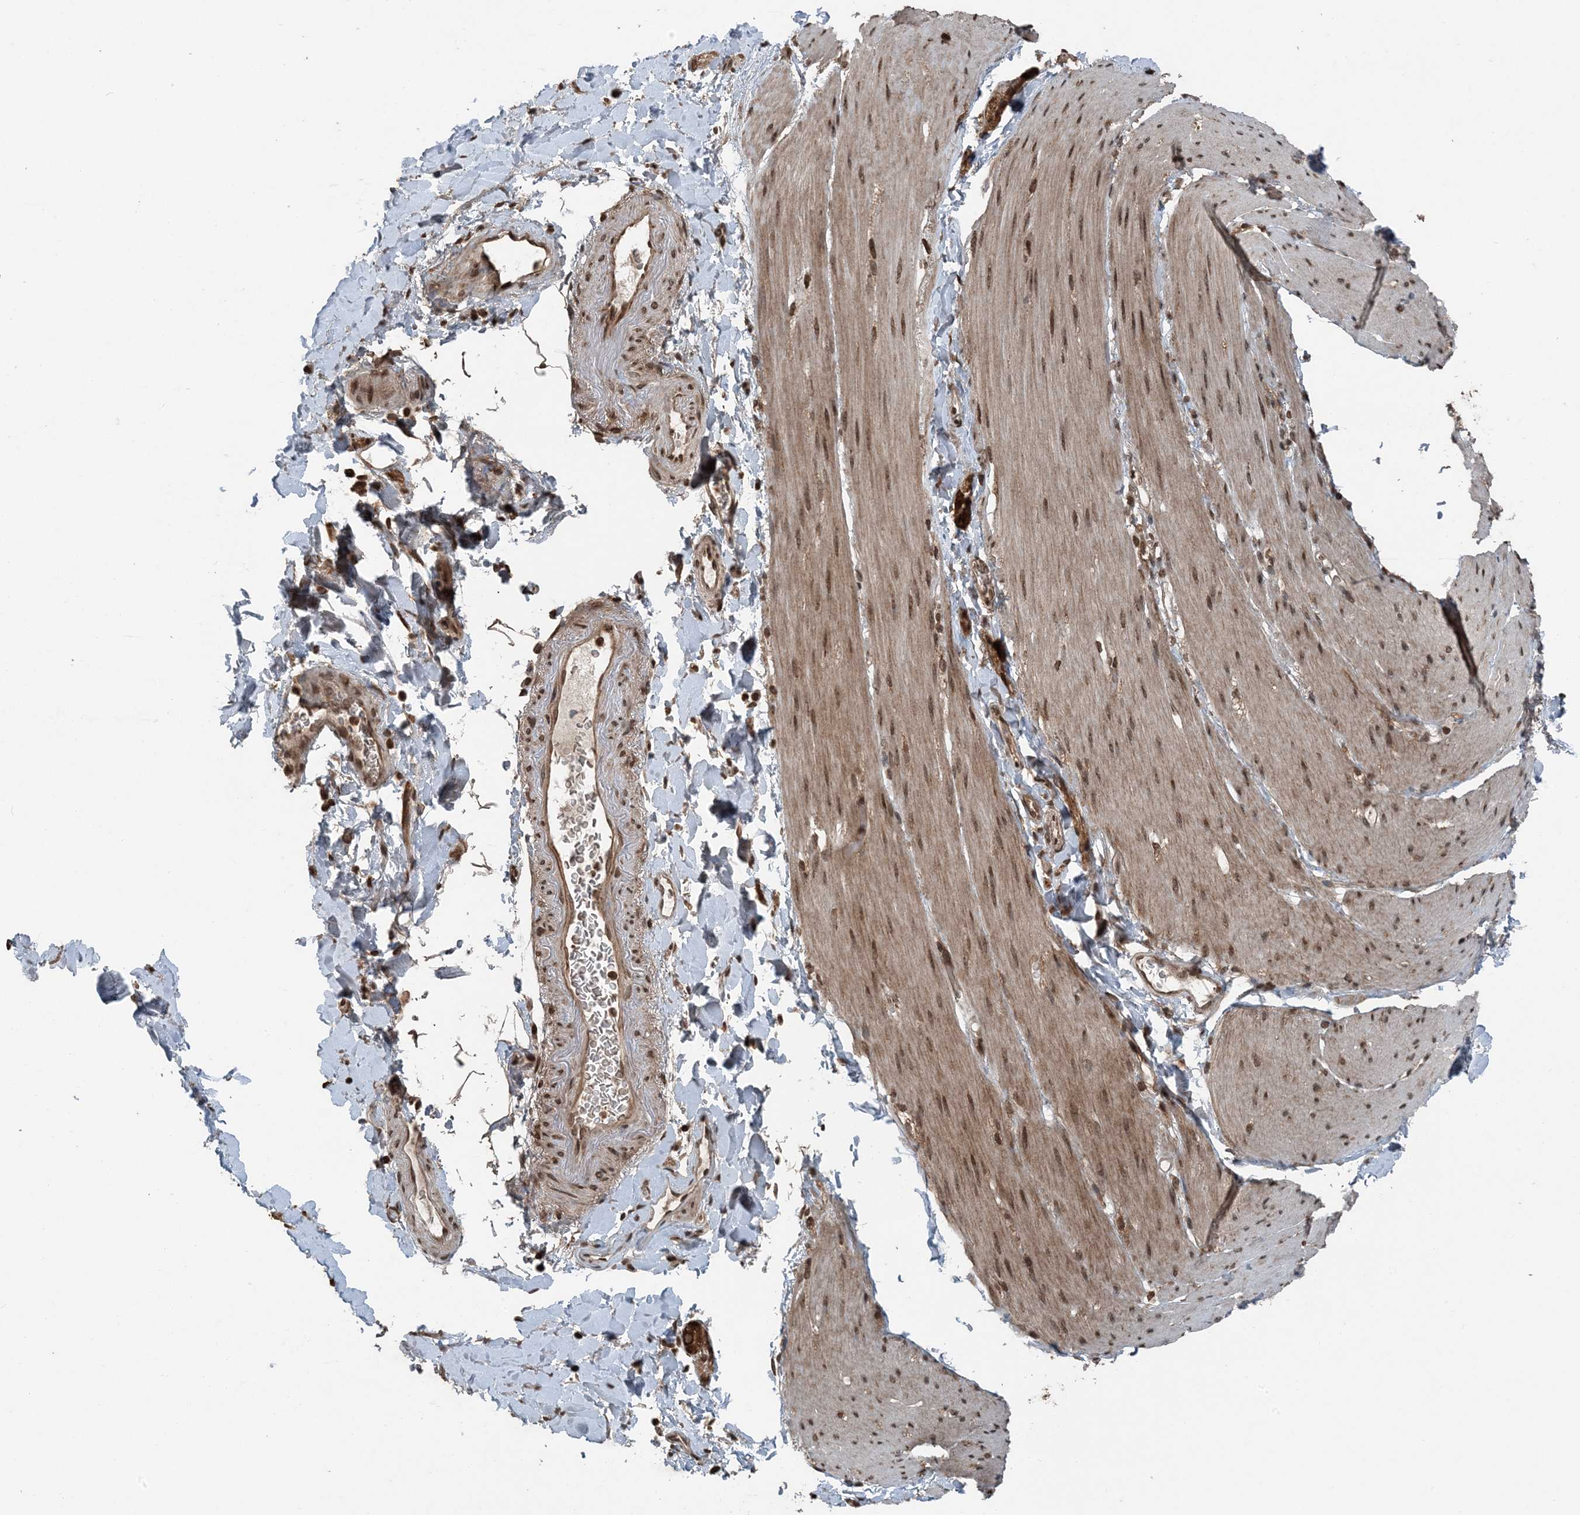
{"staining": {"intensity": "moderate", "quantity": ">75%", "location": "cytoplasmic/membranous,nuclear"}, "tissue": "smooth muscle", "cell_type": "Smooth muscle cells", "image_type": "normal", "snomed": [{"axis": "morphology", "description": "Normal tissue, NOS"}, {"axis": "topography", "description": "Smooth muscle"}, {"axis": "topography", "description": "Small intestine"}], "caption": "Normal smooth muscle exhibits moderate cytoplasmic/membranous,nuclear positivity in about >75% of smooth muscle cells, visualized by immunohistochemistry. (brown staining indicates protein expression, while blue staining denotes nuclei).", "gene": "ZFAND2B", "patient": {"sex": "female", "age": 84}}